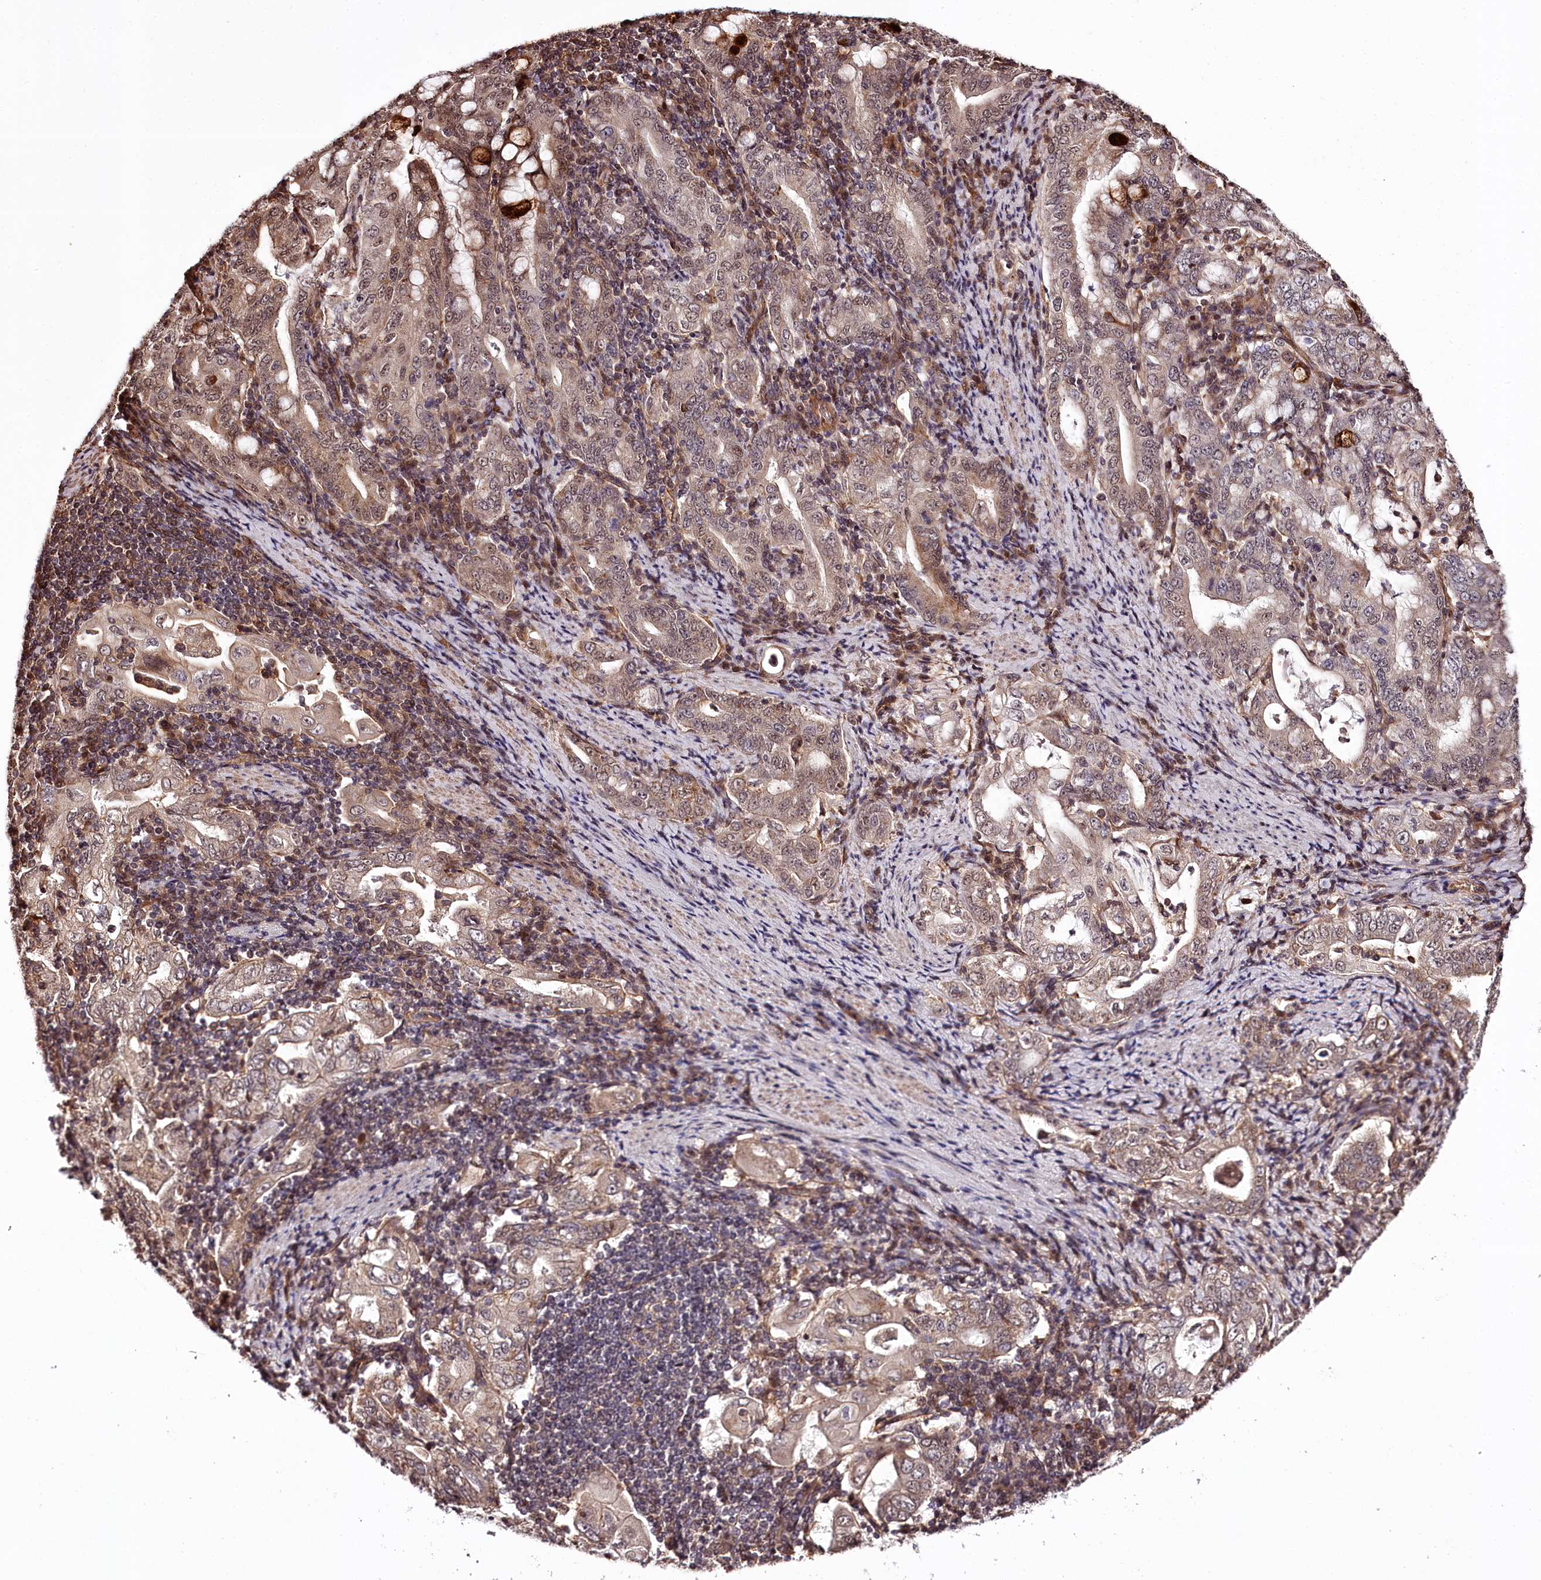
{"staining": {"intensity": "moderate", "quantity": "25%-75%", "location": "cytoplasmic/membranous,nuclear"}, "tissue": "stomach cancer", "cell_type": "Tumor cells", "image_type": "cancer", "snomed": [{"axis": "morphology", "description": "Normal tissue, NOS"}, {"axis": "morphology", "description": "Adenocarcinoma, NOS"}, {"axis": "topography", "description": "Esophagus"}, {"axis": "topography", "description": "Stomach, upper"}, {"axis": "topography", "description": "Peripheral nerve tissue"}], "caption": "Human stomach cancer (adenocarcinoma) stained with a protein marker displays moderate staining in tumor cells.", "gene": "TTC33", "patient": {"sex": "male", "age": 62}}